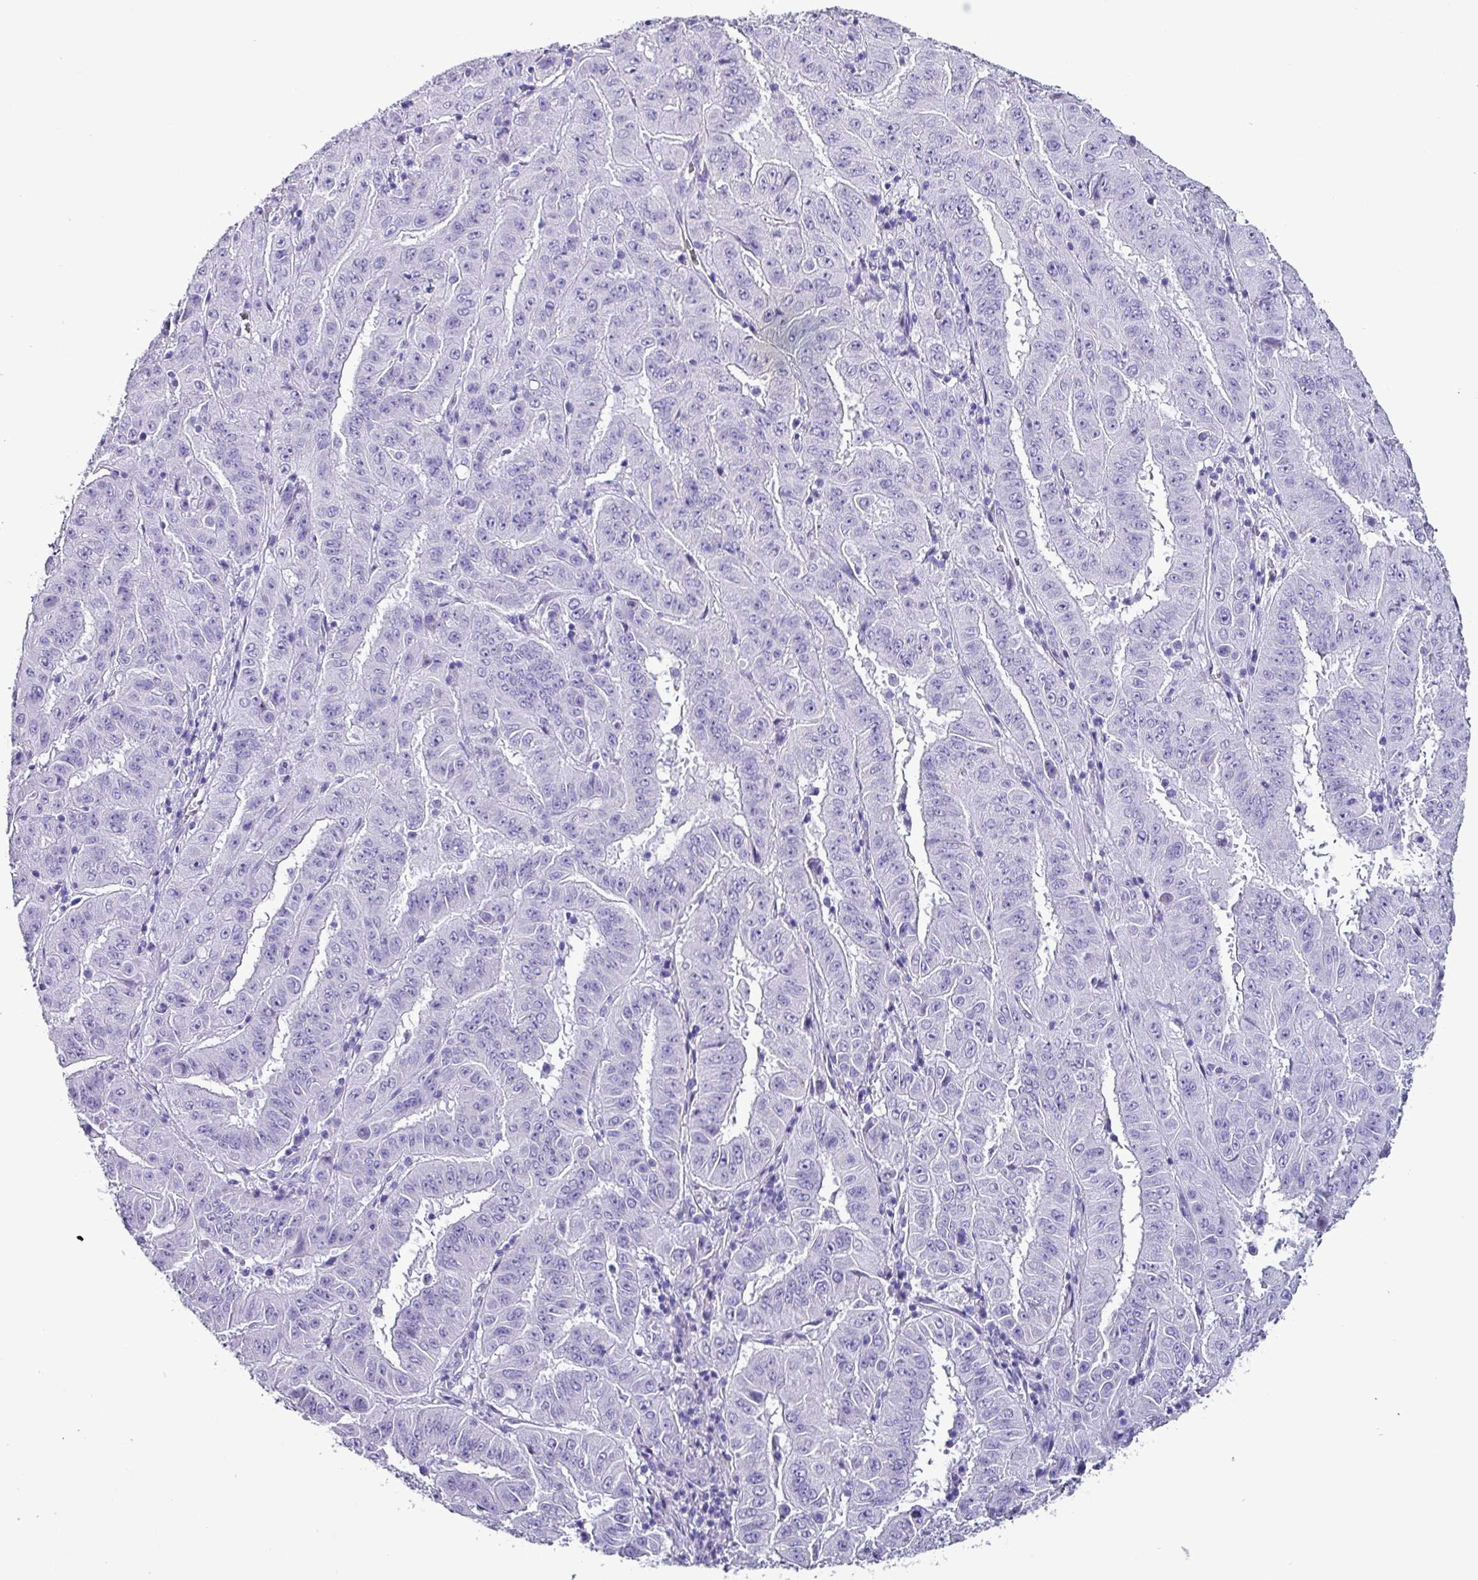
{"staining": {"intensity": "negative", "quantity": "none", "location": "none"}, "tissue": "pancreatic cancer", "cell_type": "Tumor cells", "image_type": "cancer", "snomed": [{"axis": "morphology", "description": "Adenocarcinoma, NOS"}, {"axis": "topography", "description": "Pancreas"}], "caption": "This is a micrograph of immunohistochemistry staining of pancreatic cancer, which shows no positivity in tumor cells.", "gene": "KRT6C", "patient": {"sex": "male", "age": 63}}